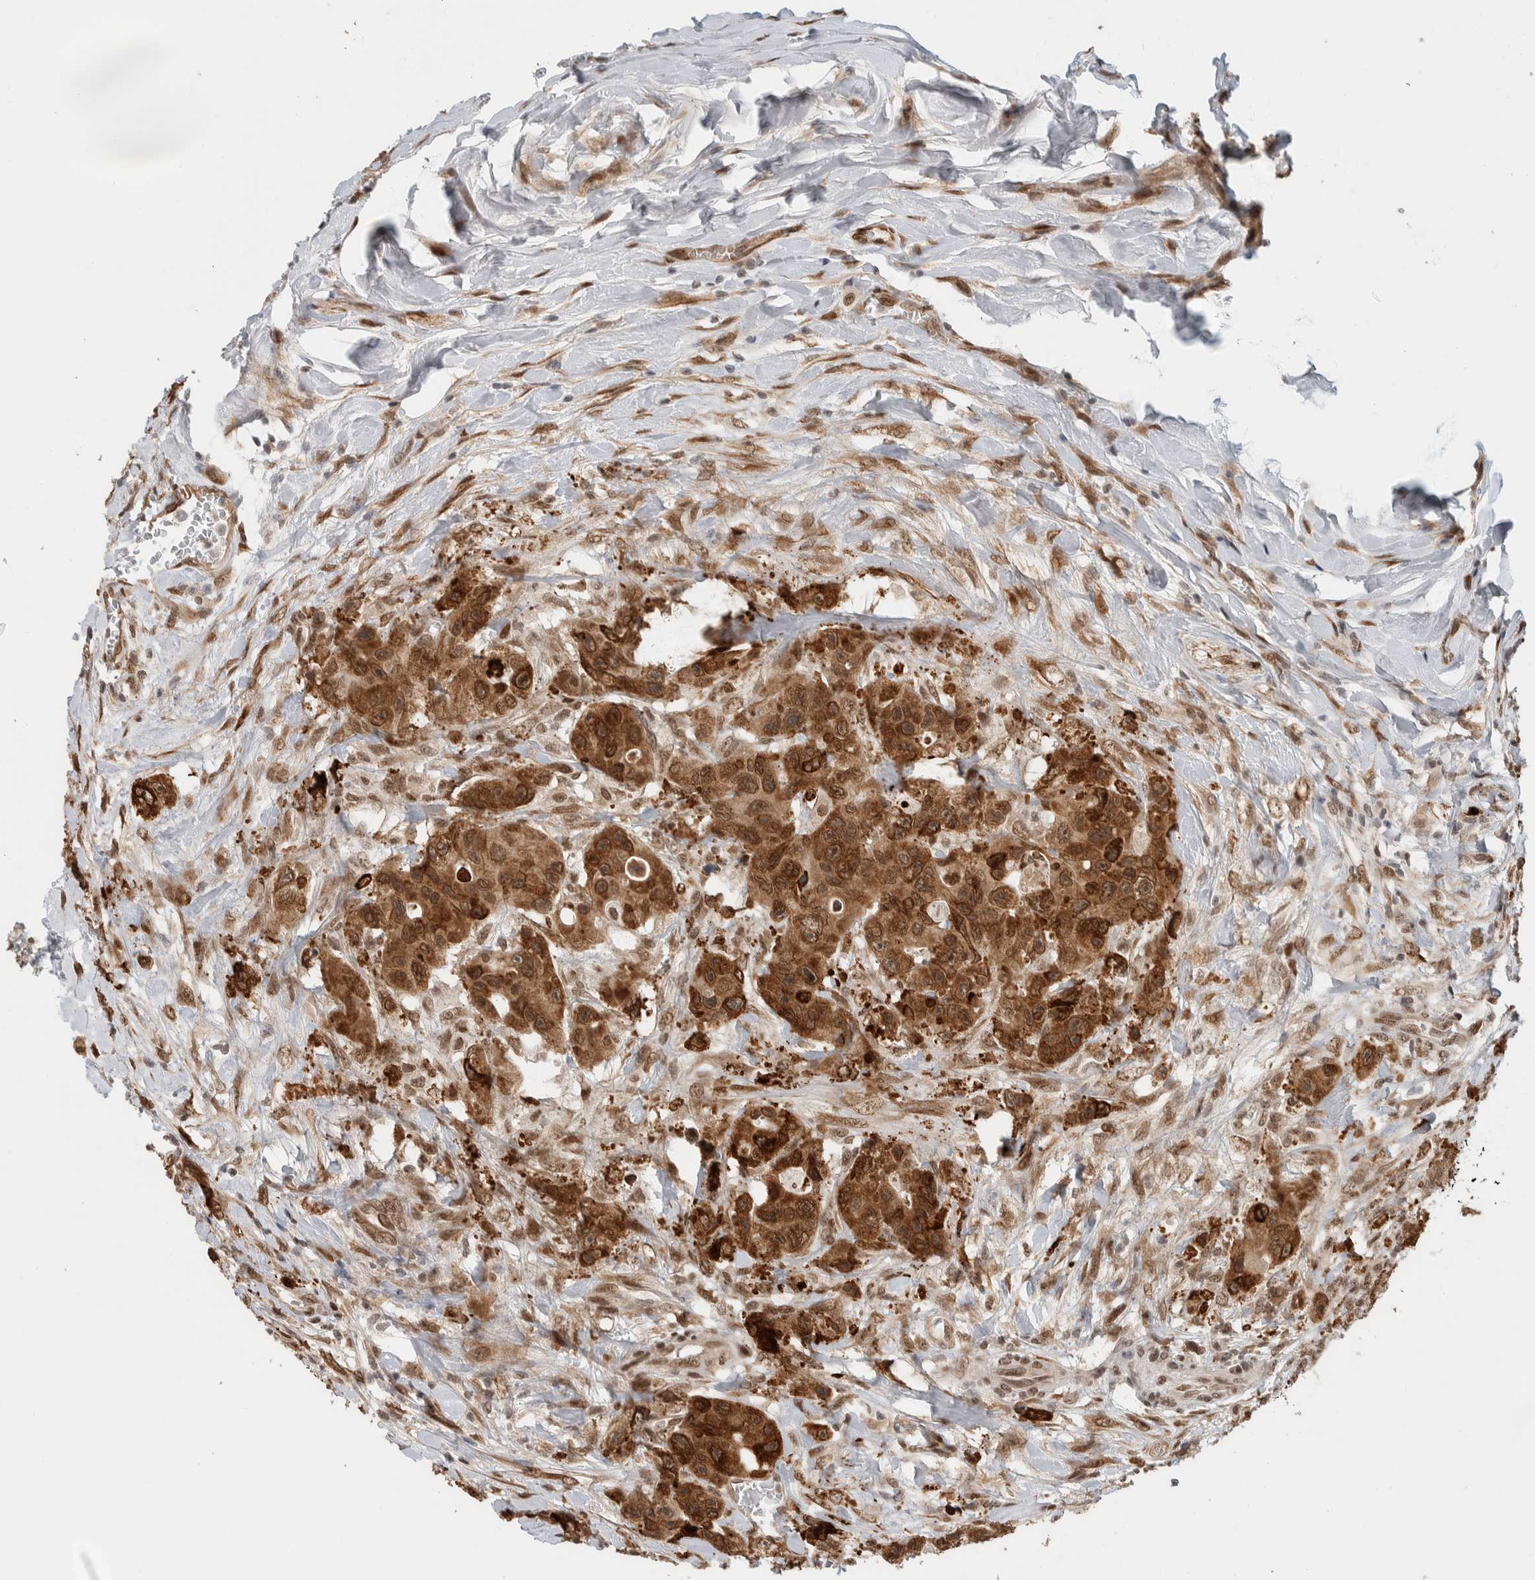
{"staining": {"intensity": "strong", "quantity": ">75%", "location": "cytoplasmic/membranous,nuclear"}, "tissue": "colorectal cancer", "cell_type": "Tumor cells", "image_type": "cancer", "snomed": [{"axis": "morphology", "description": "Adenocarcinoma, NOS"}, {"axis": "topography", "description": "Colon"}], "caption": "A brown stain labels strong cytoplasmic/membranous and nuclear expression of a protein in colorectal cancer tumor cells.", "gene": "TNRC18", "patient": {"sex": "female", "age": 46}}